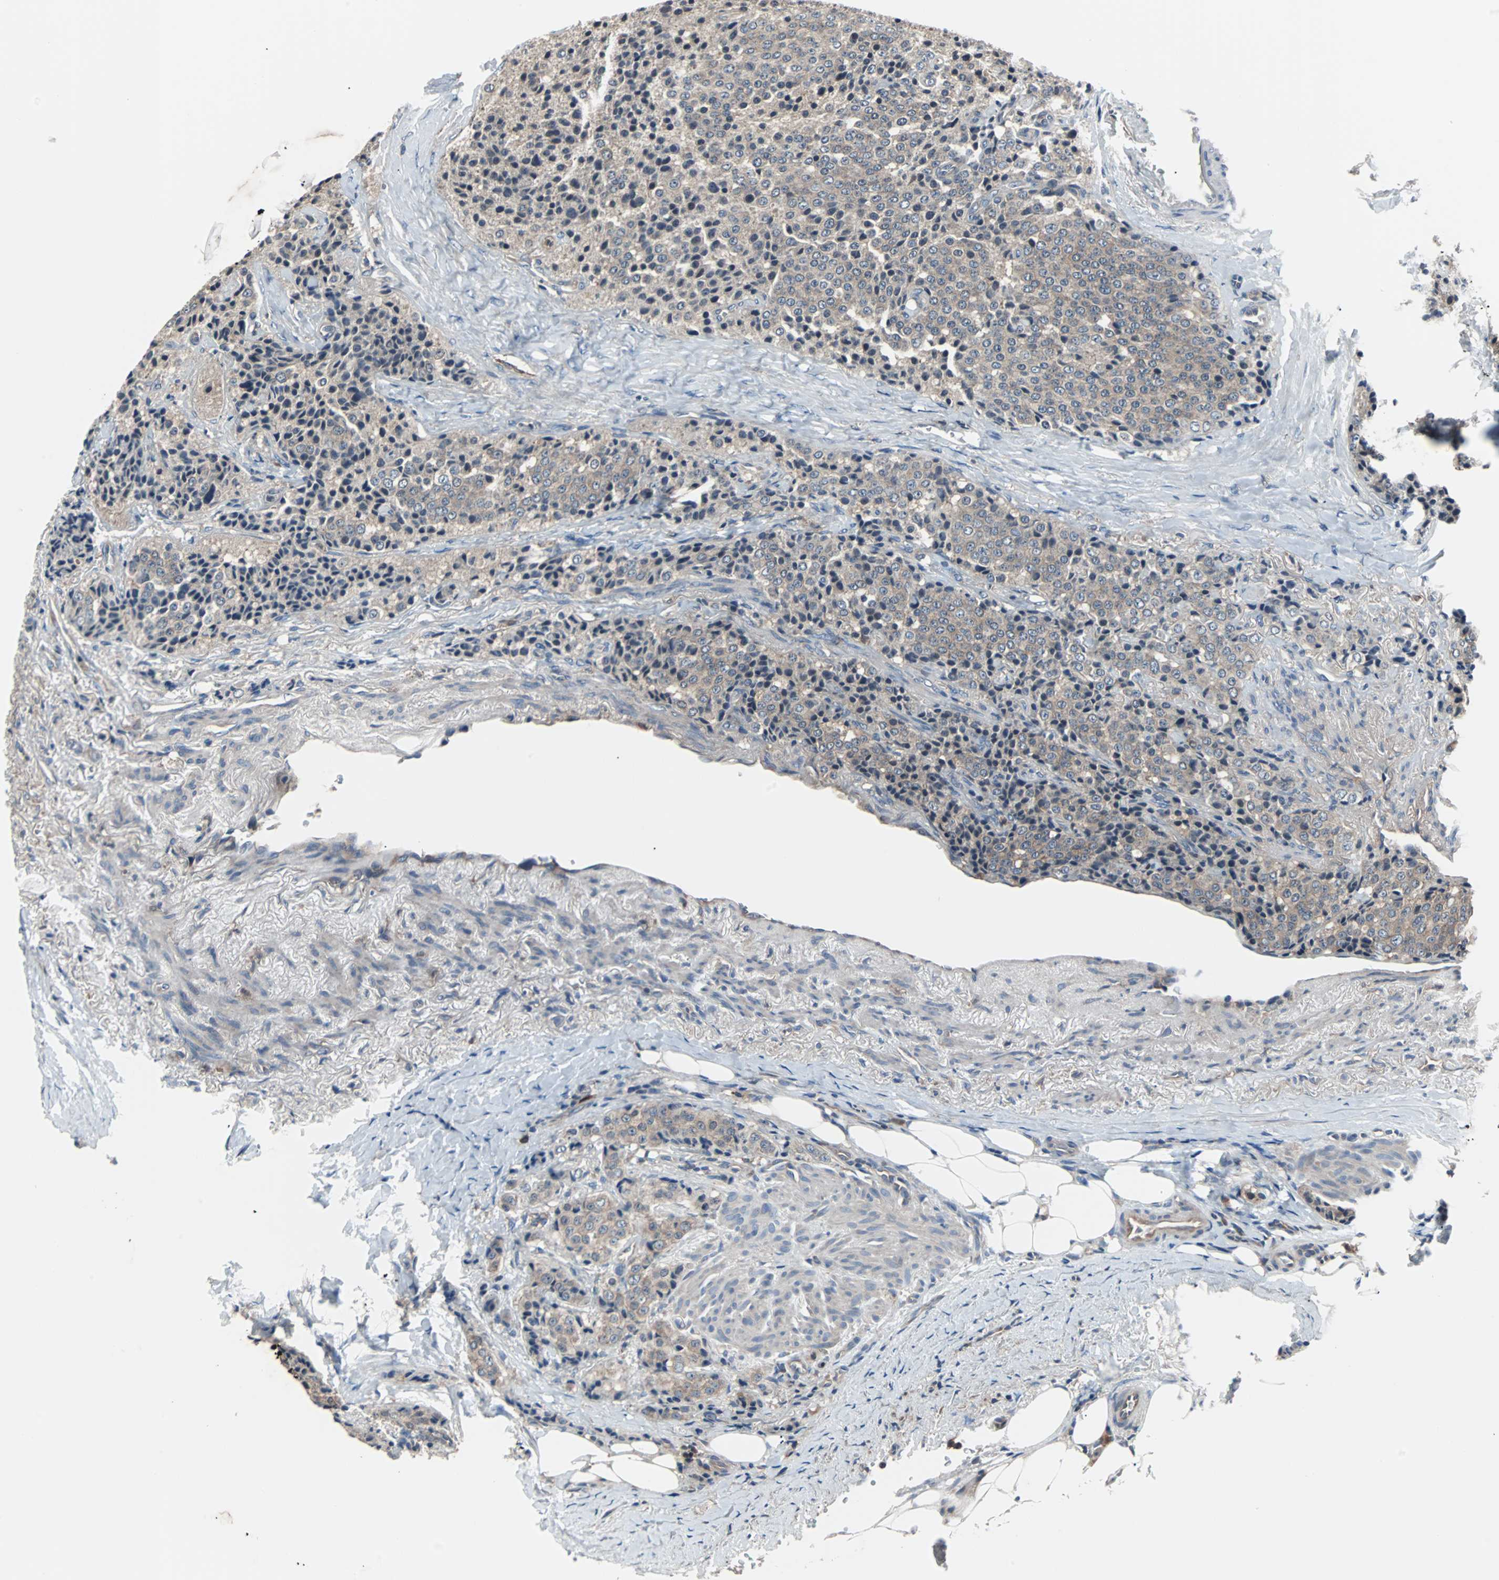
{"staining": {"intensity": "weak", "quantity": ">75%", "location": "cytoplasmic/membranous"}, "tissue": "carcinoid", "cell_type": "Tumor cells", "image_type": "cancer", "snomed": [{"axis": "morphology", "description": "Carcinoid, malignant, NOS"}, {"axis": "topography", "description": "Colon"}], "caption": "Protein expression analysis of human carcinoid (malignant) reveals weak cytoplasmic/membranous staining in approximately >75% of tumor cells.", "gene": "PAK1", "patient": {"sex": "female", "age": 61}}